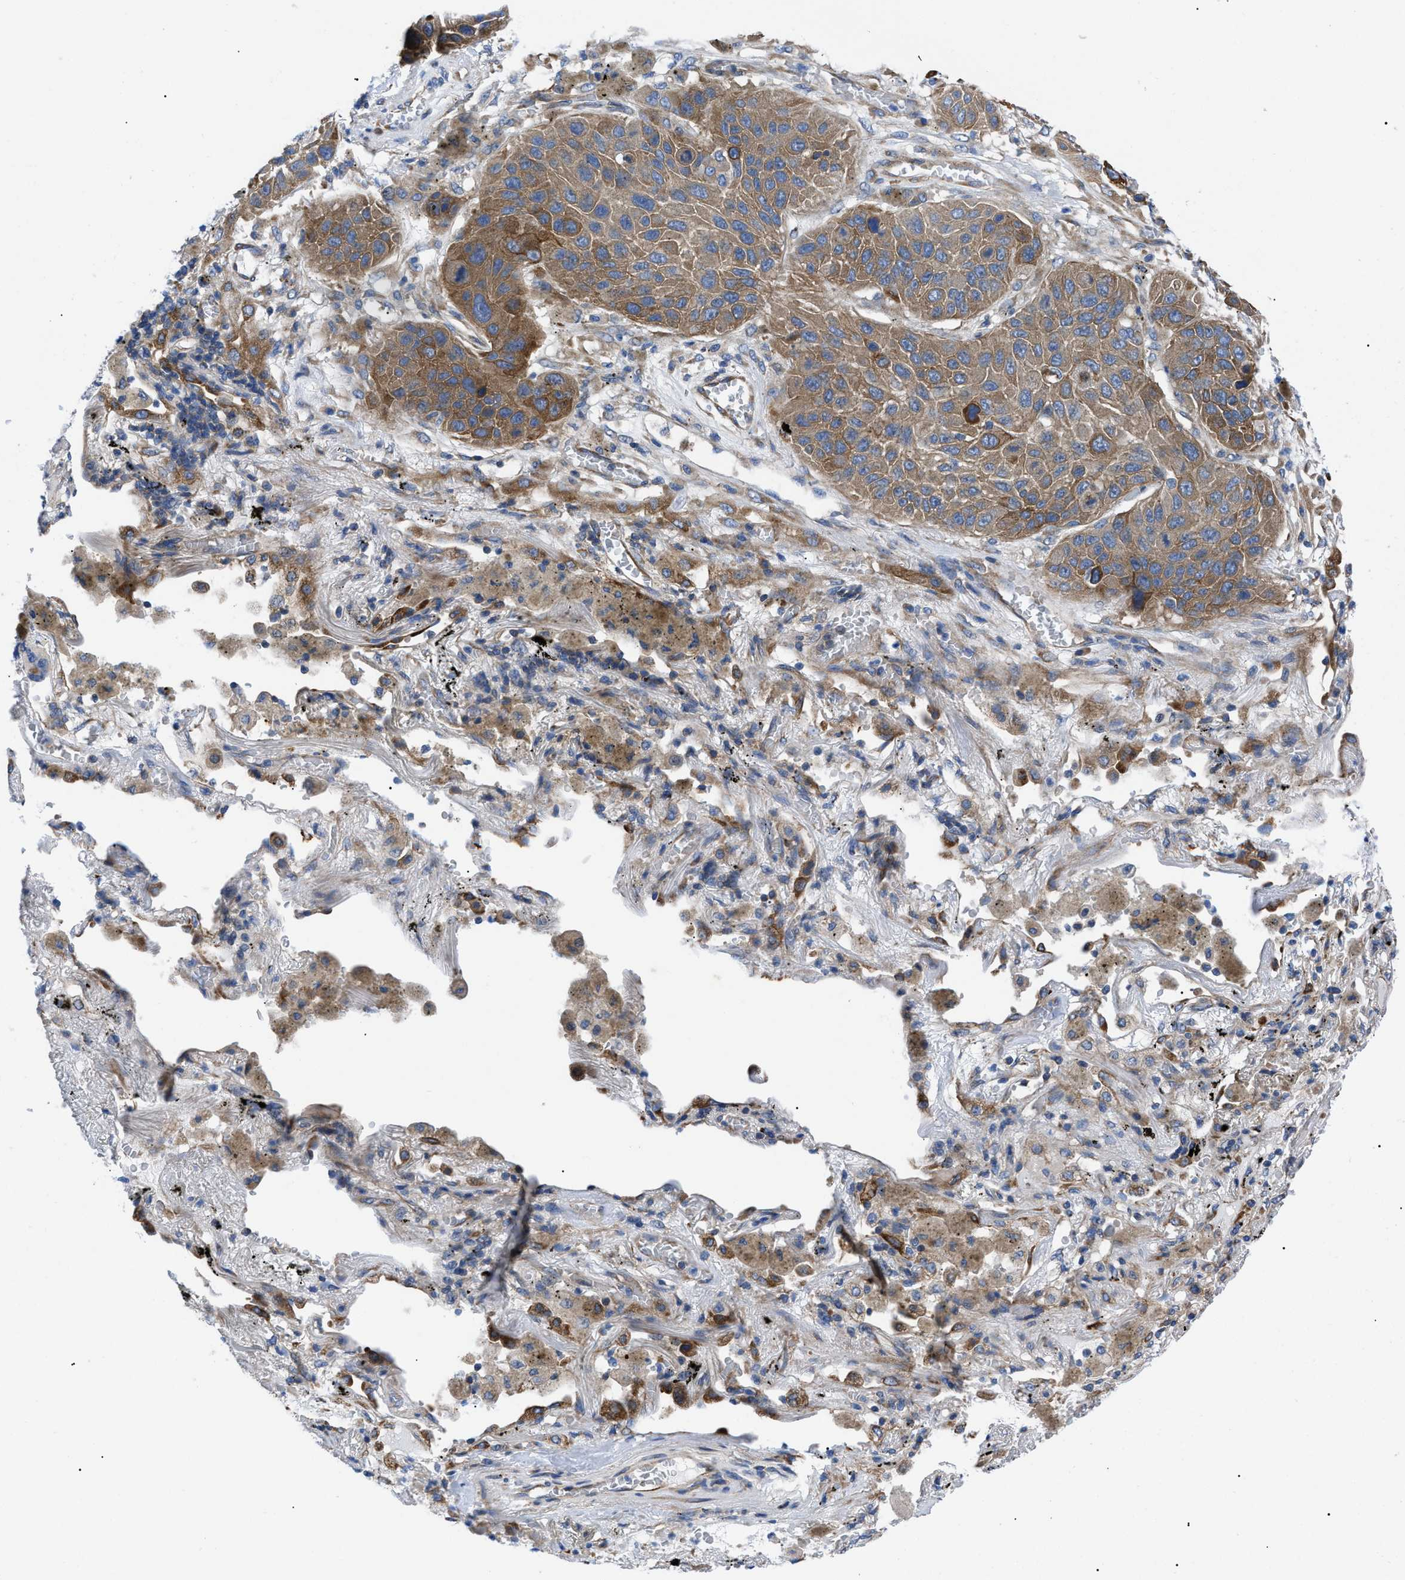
{"staining": {"intensity": "moderate", "quantity": ">75%", "location": "cytoplasmic/membranous"}, "tissue": "lung cancer", "cell_type": "Tumor cells", "image_type": "cancer", "snomed": [{"axis": "morphology", "description": "Squamous cell carcinoma, NOS"}, {"axis": "topography", "description": "Lung"}], "caption": "Immunohistochemistry (IHC) staining of lung cancer (squamous cell carcinoma), which exhibits medium levels of moderate cytoplasmic/membranous expression in about >75% of tumor cells indicating moderate cytoplasmic/membranous protein staining. The staining was performed using DAB (brown) for protein detection and nuclei were counterstained in hematoxylin (blue).", "gene": "HSPB8", "patient": {"sex": "male", "age": 57}}